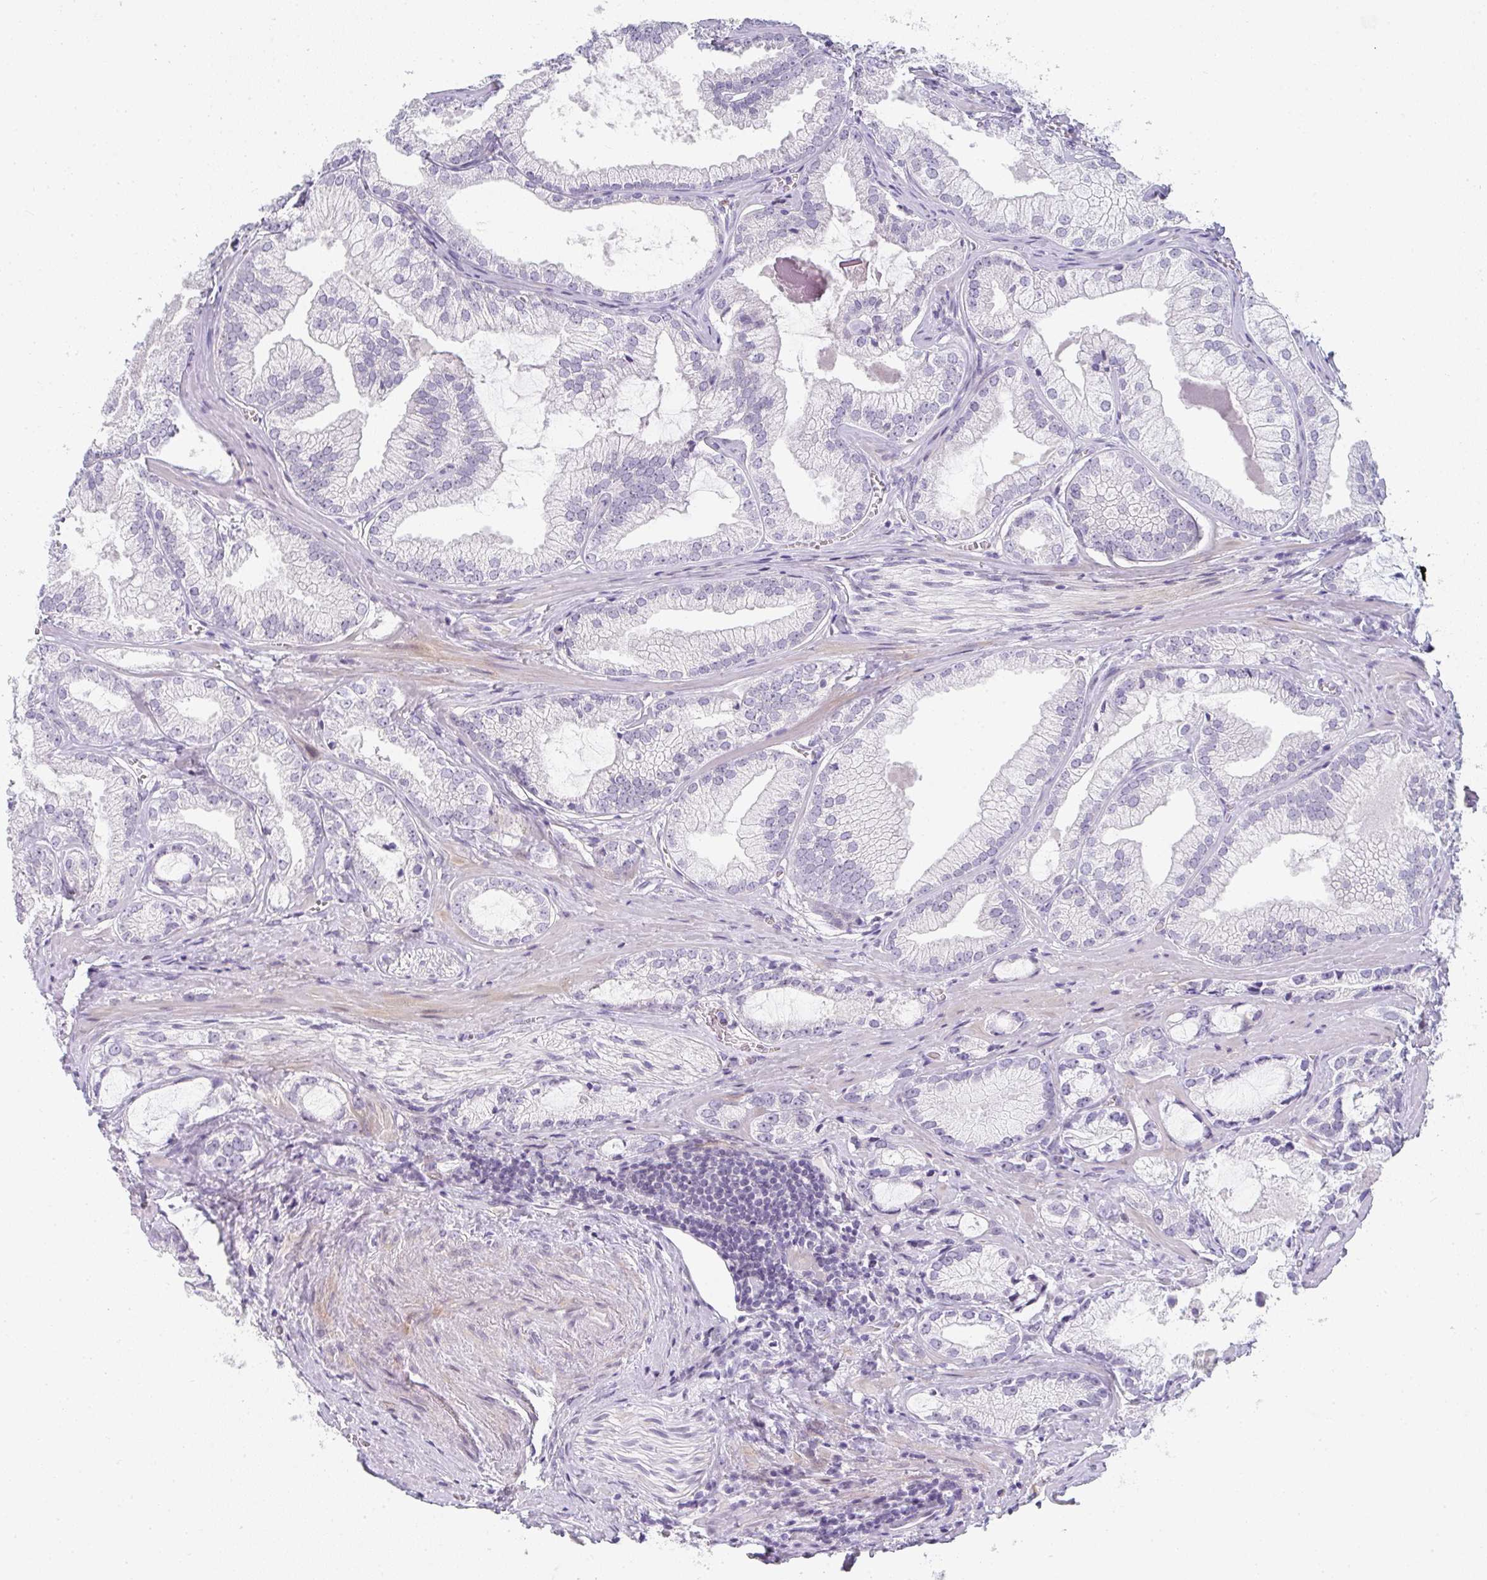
{"staining": {"intensity": "negative", "quantity": "none", "location": "none"}, "tissue": "prostate cancer", "cell_type": "Tumor cells", "image_type": "cancer", "snomed": [{"axis": "morphology", "description": "Adenocarcinoma, Medium grade"}, {"axis": "topography", "description": "Prostate"}], "caption": "Human prostate cancer stained for a protein using immunohistochemistry (IHC) displays no positivity in tumor cells.", "gene": "NEU2", "patient": {"sex": "male", "age": 57}}